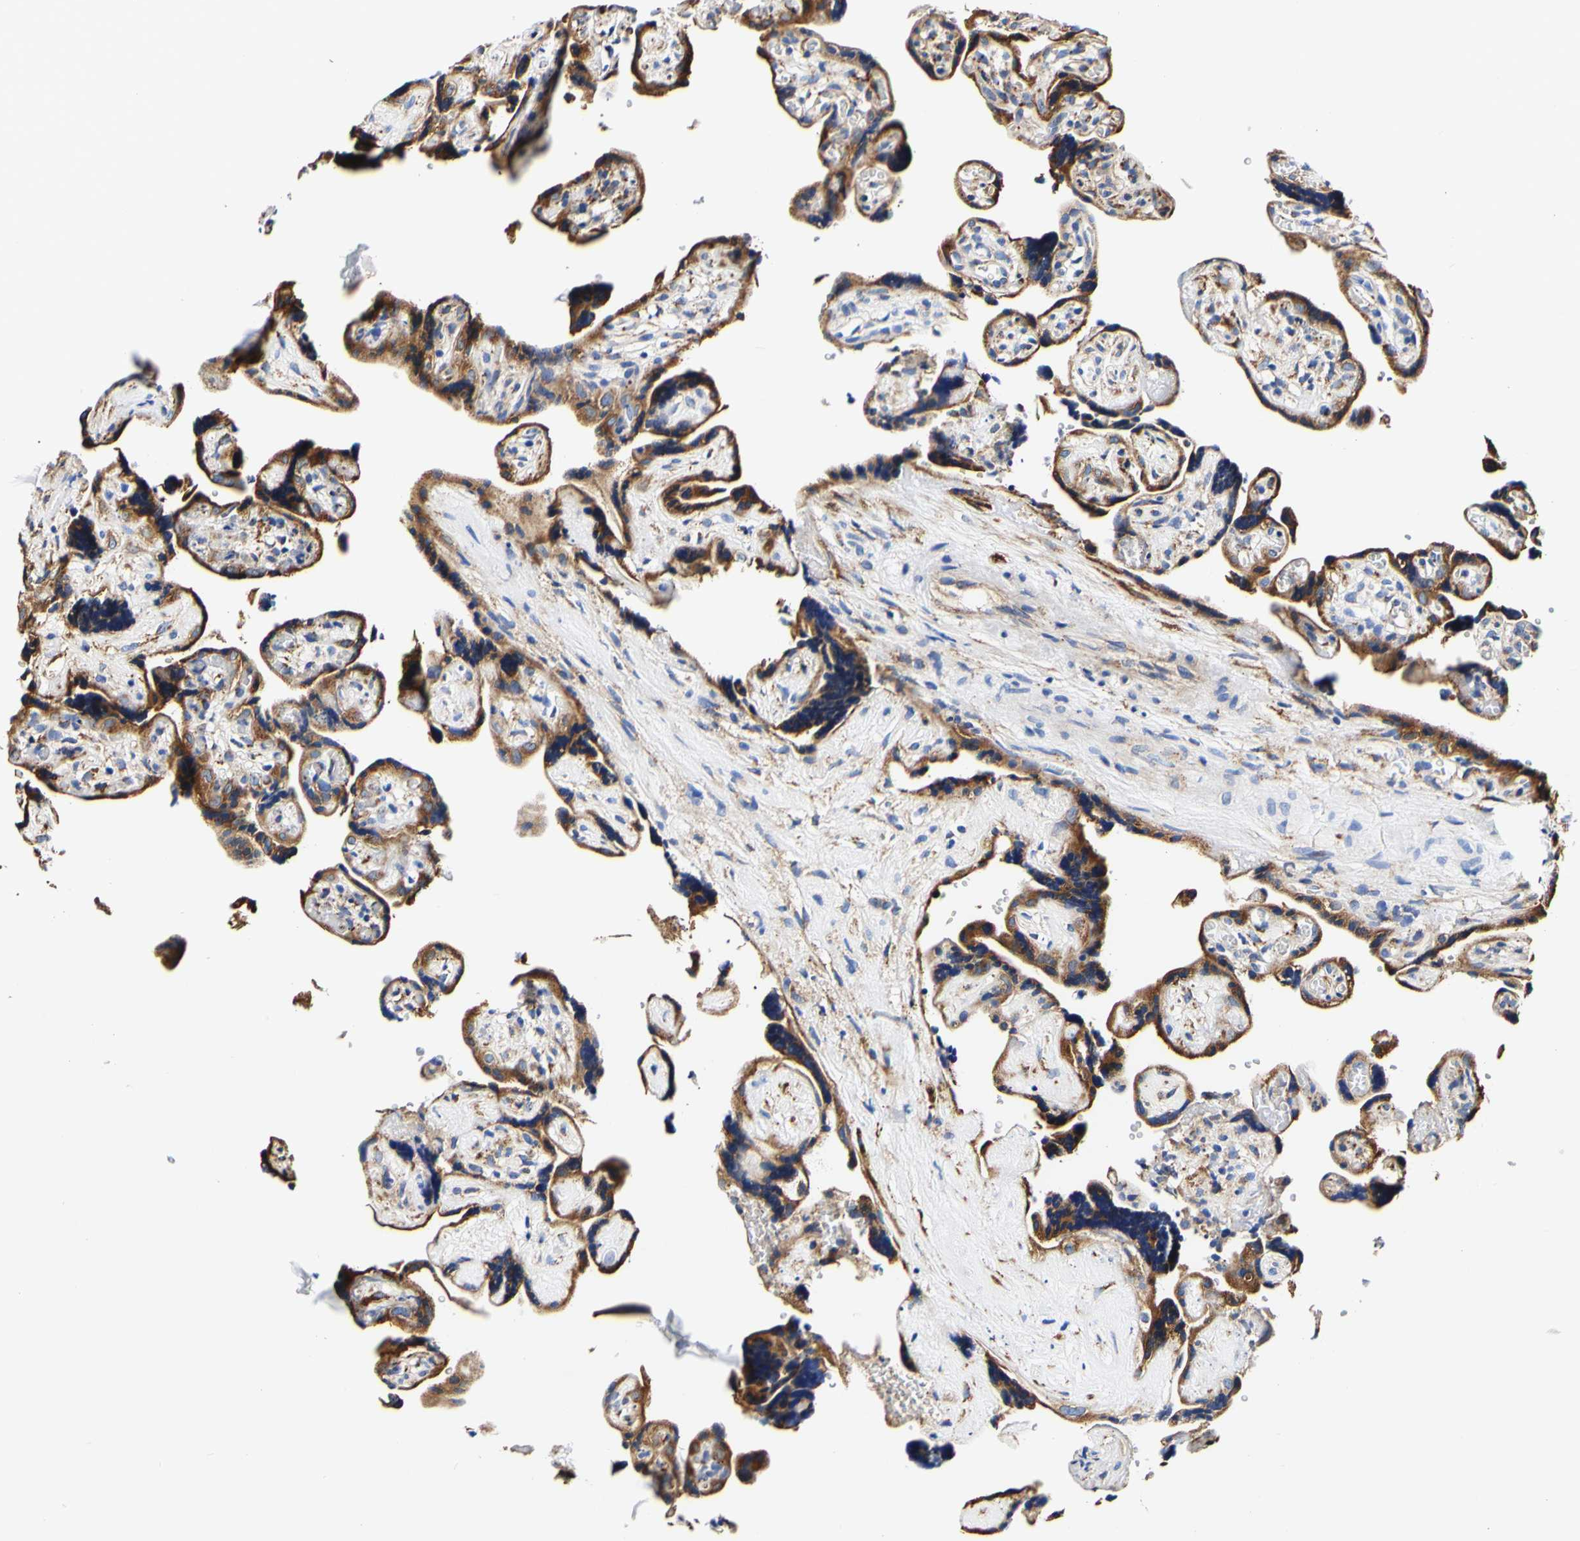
{"staining": {"intensity": "strong", "quantity": ">75%", "location": "cytoplasmic/membranous"}, "tissue": "placenta", "cell_type": "Trophoblastic cells", "image_type": "normal", "snomed": [{"axis": "morphology", "description": "Normal tissue, NOS"}, {"axis": "topography", "description": "Placenta"}], "caption": "This photomicrograph shows immunohistochemistry (IHC) staining of unremarkable placenta, with high strong cytoplasmic/membranous positivity in approximately >75% of trophoblastic cells.", "gene": "P4HB", "patient": {"sex": "female", "age": 30}}